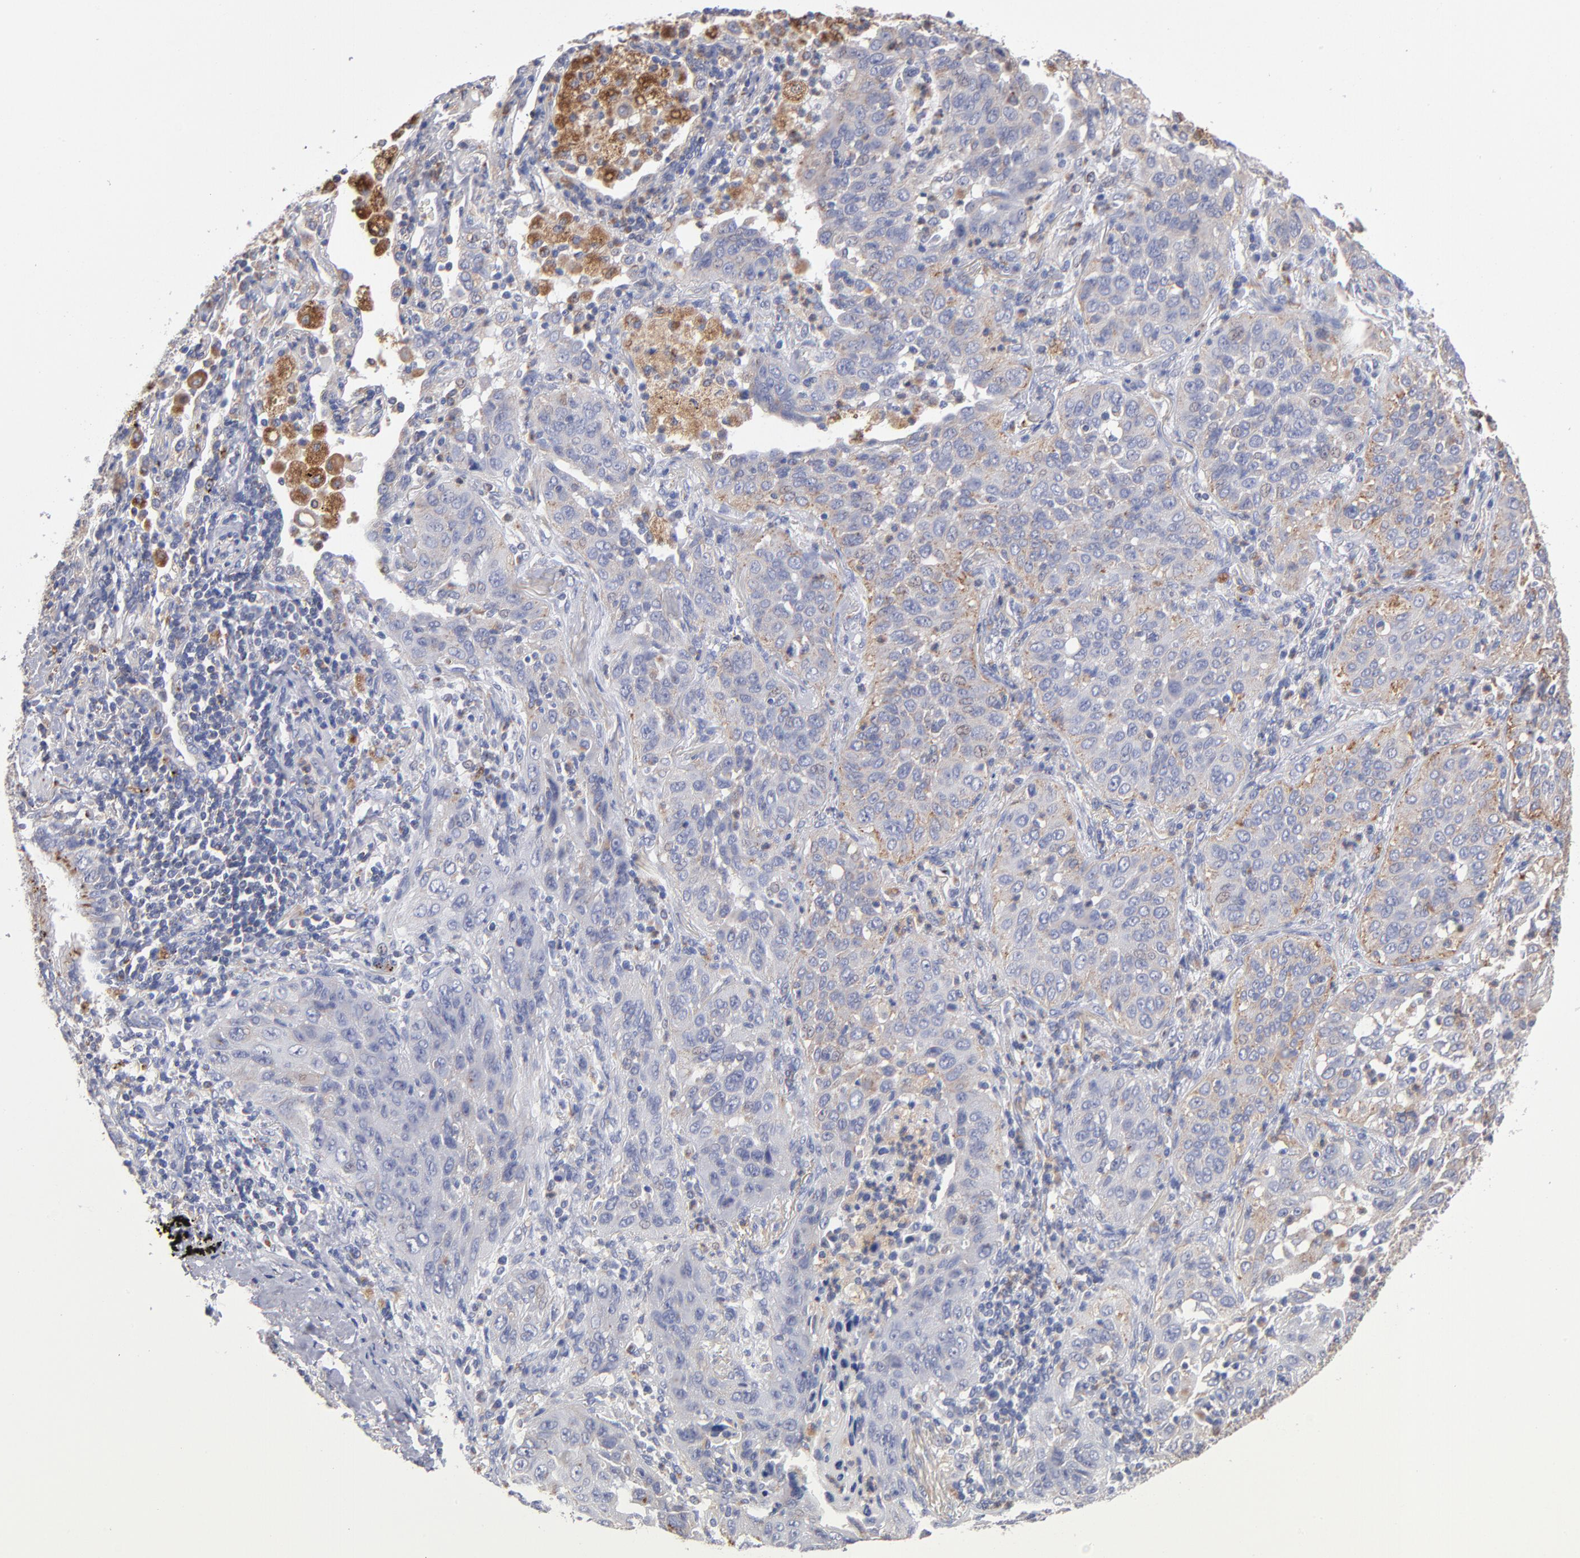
{"staining": {"intensity": "weak", "quantity": "<25%", "location": "cytoplasmic/membranous"}, "tissue": "lung cancer", "cell_type": "Tumor cells", "image_type": "cancer", "snomed": [{"axis": "morphology", "description": "Squamous cell carcinoma, NOS"}, {"axis": "topography", "description": "Lung"}], "caption": "Micrograph shows no significant protein staining in tumor cells of lung cancer.", "gene": "RRAGB", "patient": {"sex": "female", "age": 67}}